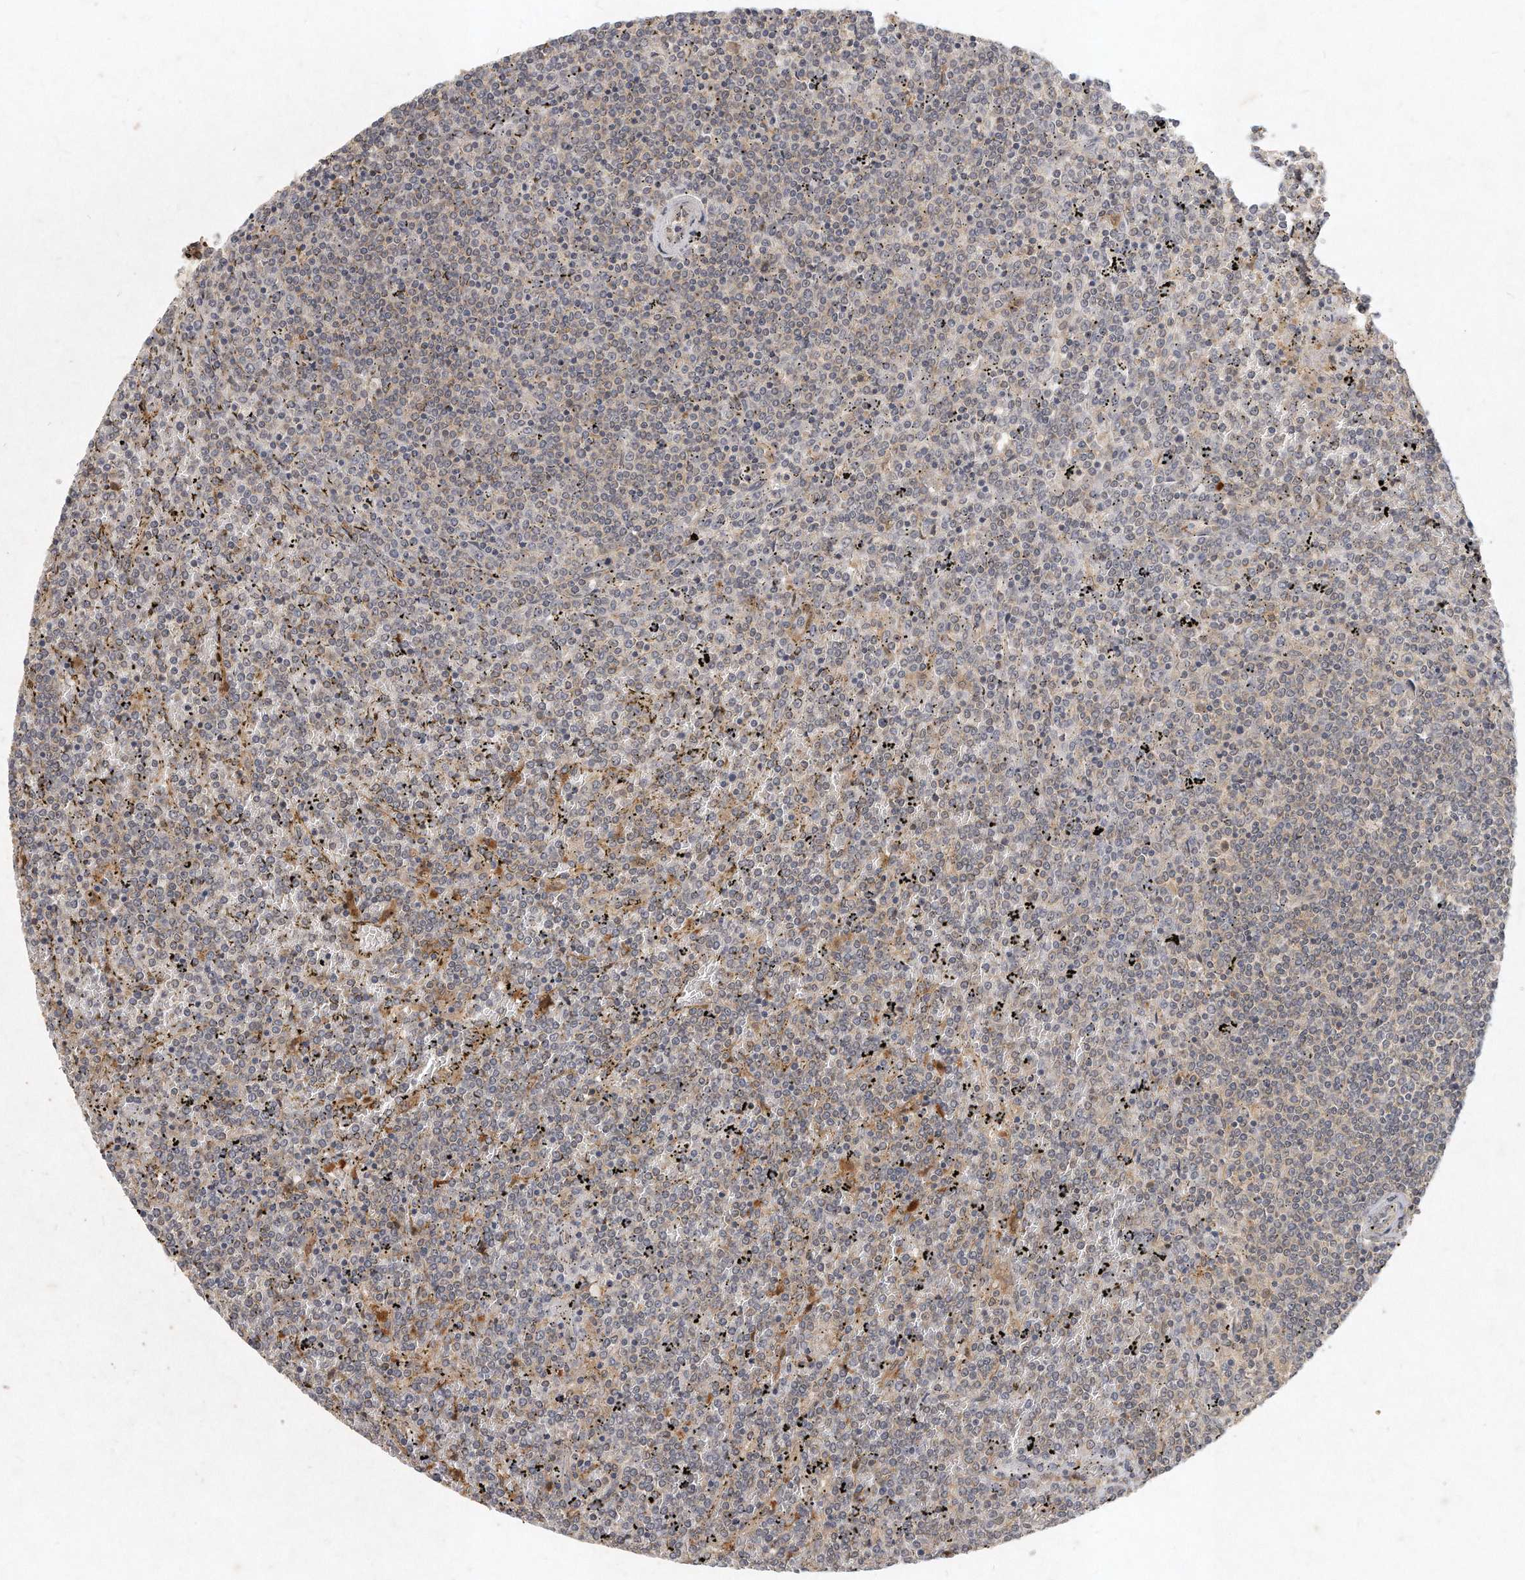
{"staining": {"intensity": "weak", "quantity": "<25%", "location": "cytoplasmic/membranous"}, "tissue": "lymphoma", "cell_type": "Tumor cells", "image_type": "cancer", "snomed": [{"axis": "morphology", "description": "Malignant lymphoma, non-Hodgkin's type, Low grade"}, {"axis": "topography", "description": "Spleen"}], "caption": "Immunohistochemical staining of human lymphoma displays no significant staining in tumor cells. (DAB IHC, high magnification).", "gene": "LGALS8", "patient": {"sex": "female", "age": 19}}